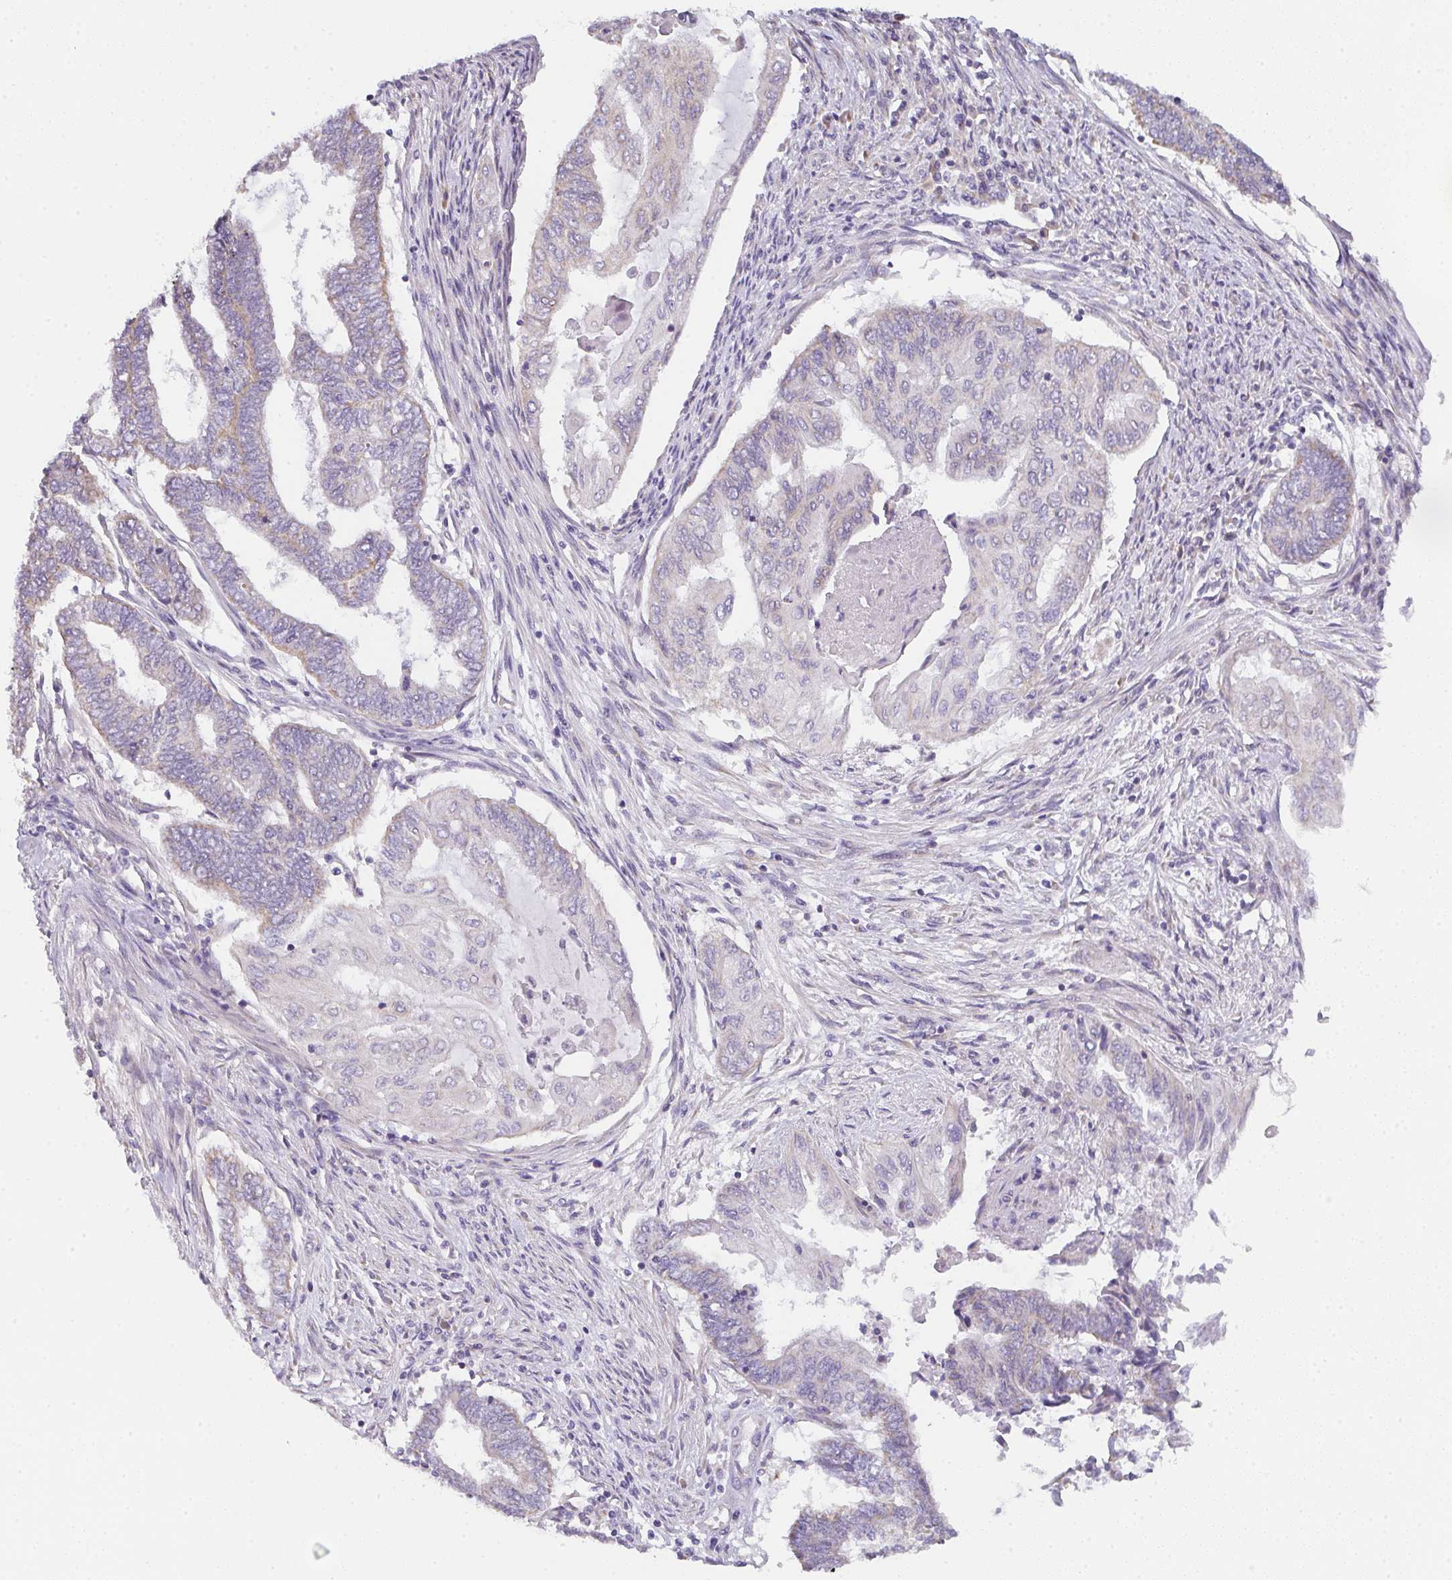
{"staining": {"intensity": "weak", "quantity": "<25%", "location": "cytoplasmic/membranous"}, "tissue": "endometrial cancer", "cell_type": "Tumor cells", "image_type": "cancer", "snomed": [{"axis": "morphology", "description": "Adenocarcinoma, NOS"}, {"axis": "topography", "description": "Uterus"}, {"axis": "topography", "description": "Endometrium"}], "caption": "Micrograph shows no significant protein staining in tumor cells of endometrial cancer (adenocarcinoma). (Brightfield microscopy of DAB (3,3'-diaminobenzidine) immunohistochemistry at high magnification).", "gene": "CACNA1S", "patient": {"sex": "female", "age": 70}}